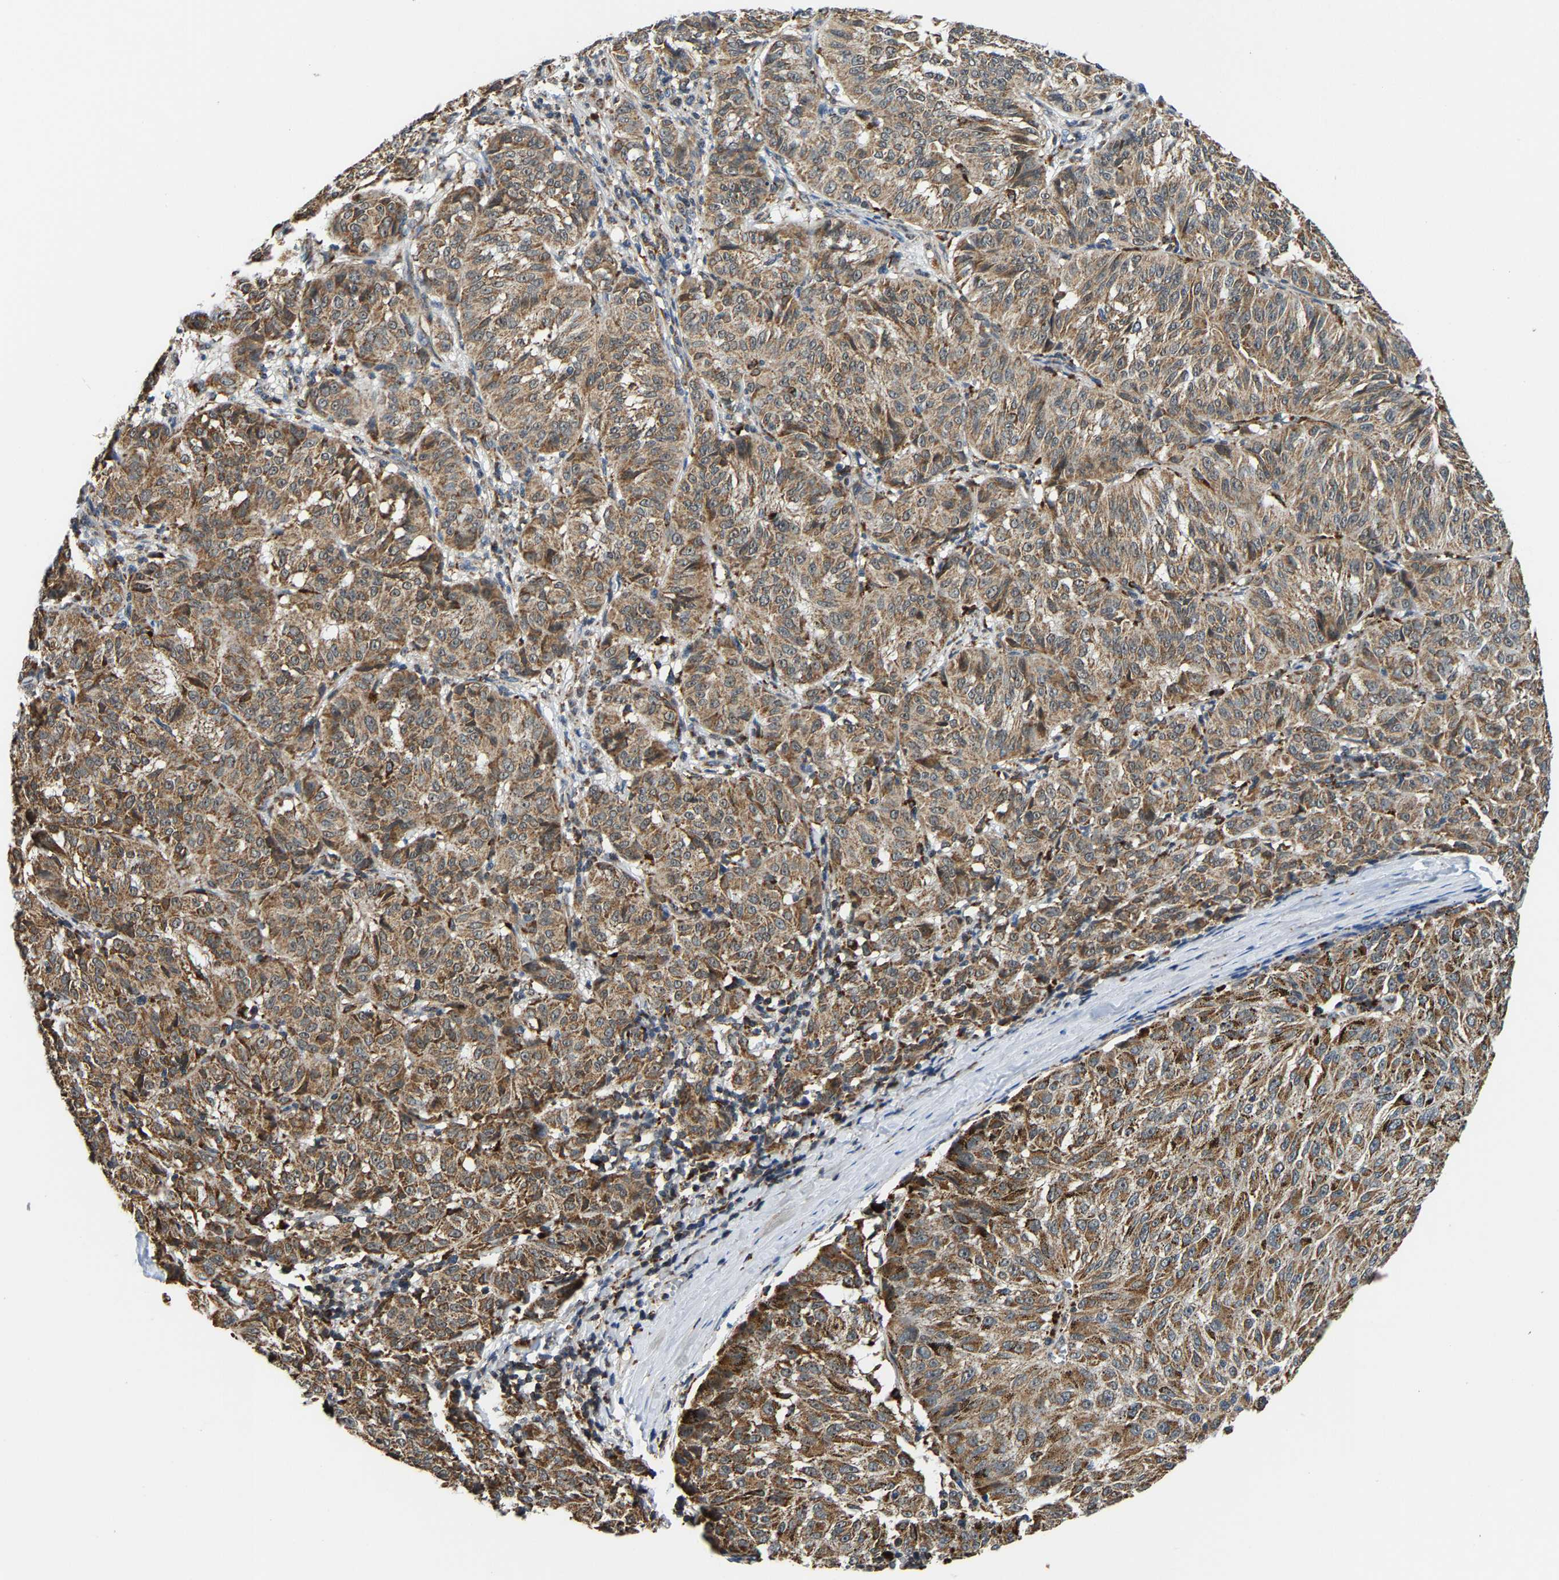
{"staining": {"intensity": "moderate", "quantity": ">75%", "location": "cytoplasmic/membranous"}, "tissue": "melanoma", "cell_type": "Tumor cells", "image_type": "cancer", "snomed": [{"axis": "morphology", "description": "Malignant melanoma, NOS"}, {"axis": "topography", "description": "Skin"}], "caption": "Melanoma was stained to show a protein in brown. There is medium levels of moderate cytoplasmic/membranous staining in approximately >75% of tumor cells.", "gene": "GIMAP7", "patient": {"sex": "female", "age": 72}}